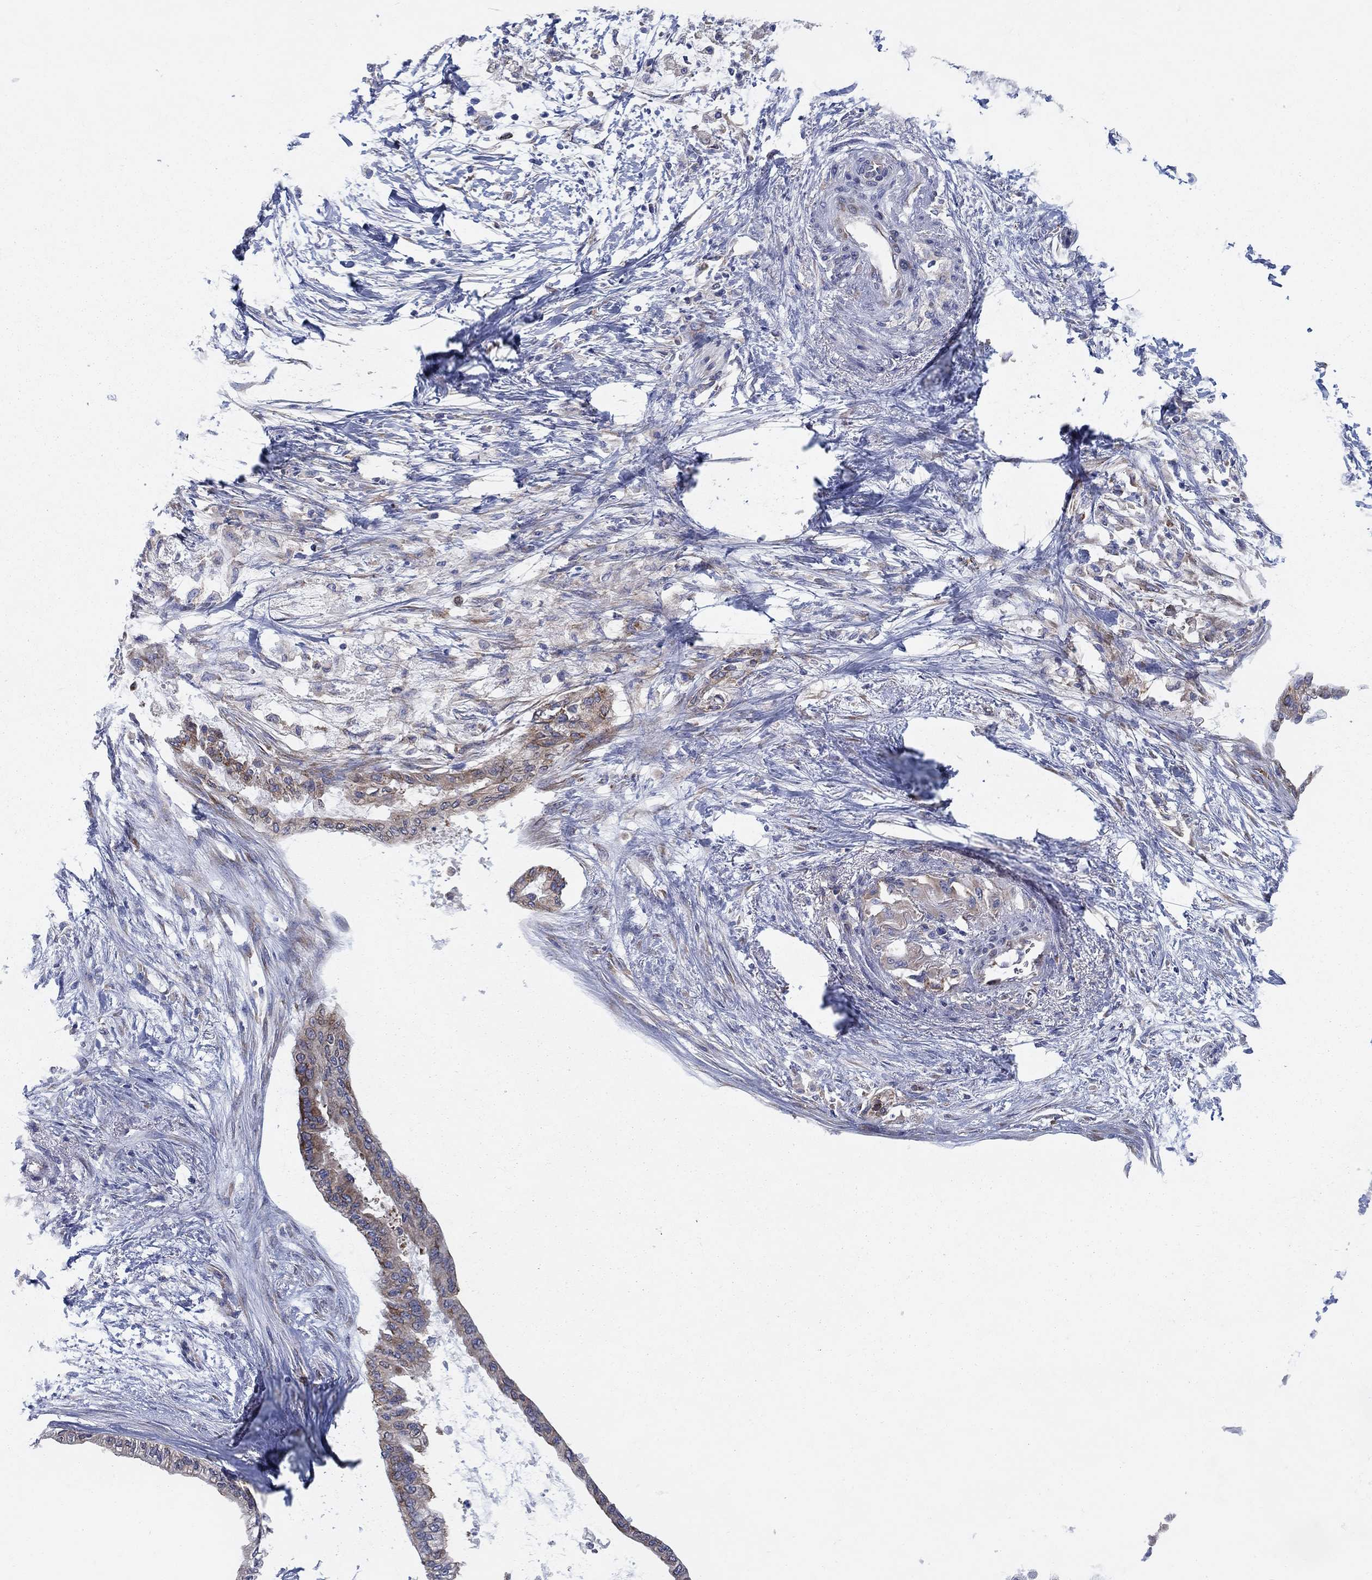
{"staining": {"intensity": "moderate", "quantity": "25%-75%", "location": "cytoplasmic/membranous"}, "tissue": "pancreatic cancer", "cell_type": "Tumor cells", "image_type": "cancer", "snomed": [{"axis": "morphology", "description": "Normal tissue, NOS"}, {"axis": "morphology", "description": "Adenocarcinoma, NOS"}, {"axis": "topography", "description": "Pancreas"}, {"axis": "topography", "description": "Duodenum"}], "caption": "IHC histopathology image of human pancreatic cancer (adenocarcinoma) stained for a protein (brown), which exhibits medium levels of moderate cytoplasmic/membranous positivity in about 25%-75% of tumor cells.", "gene": "TMEM59", "patient": {"sex": "female", "age": 60}}